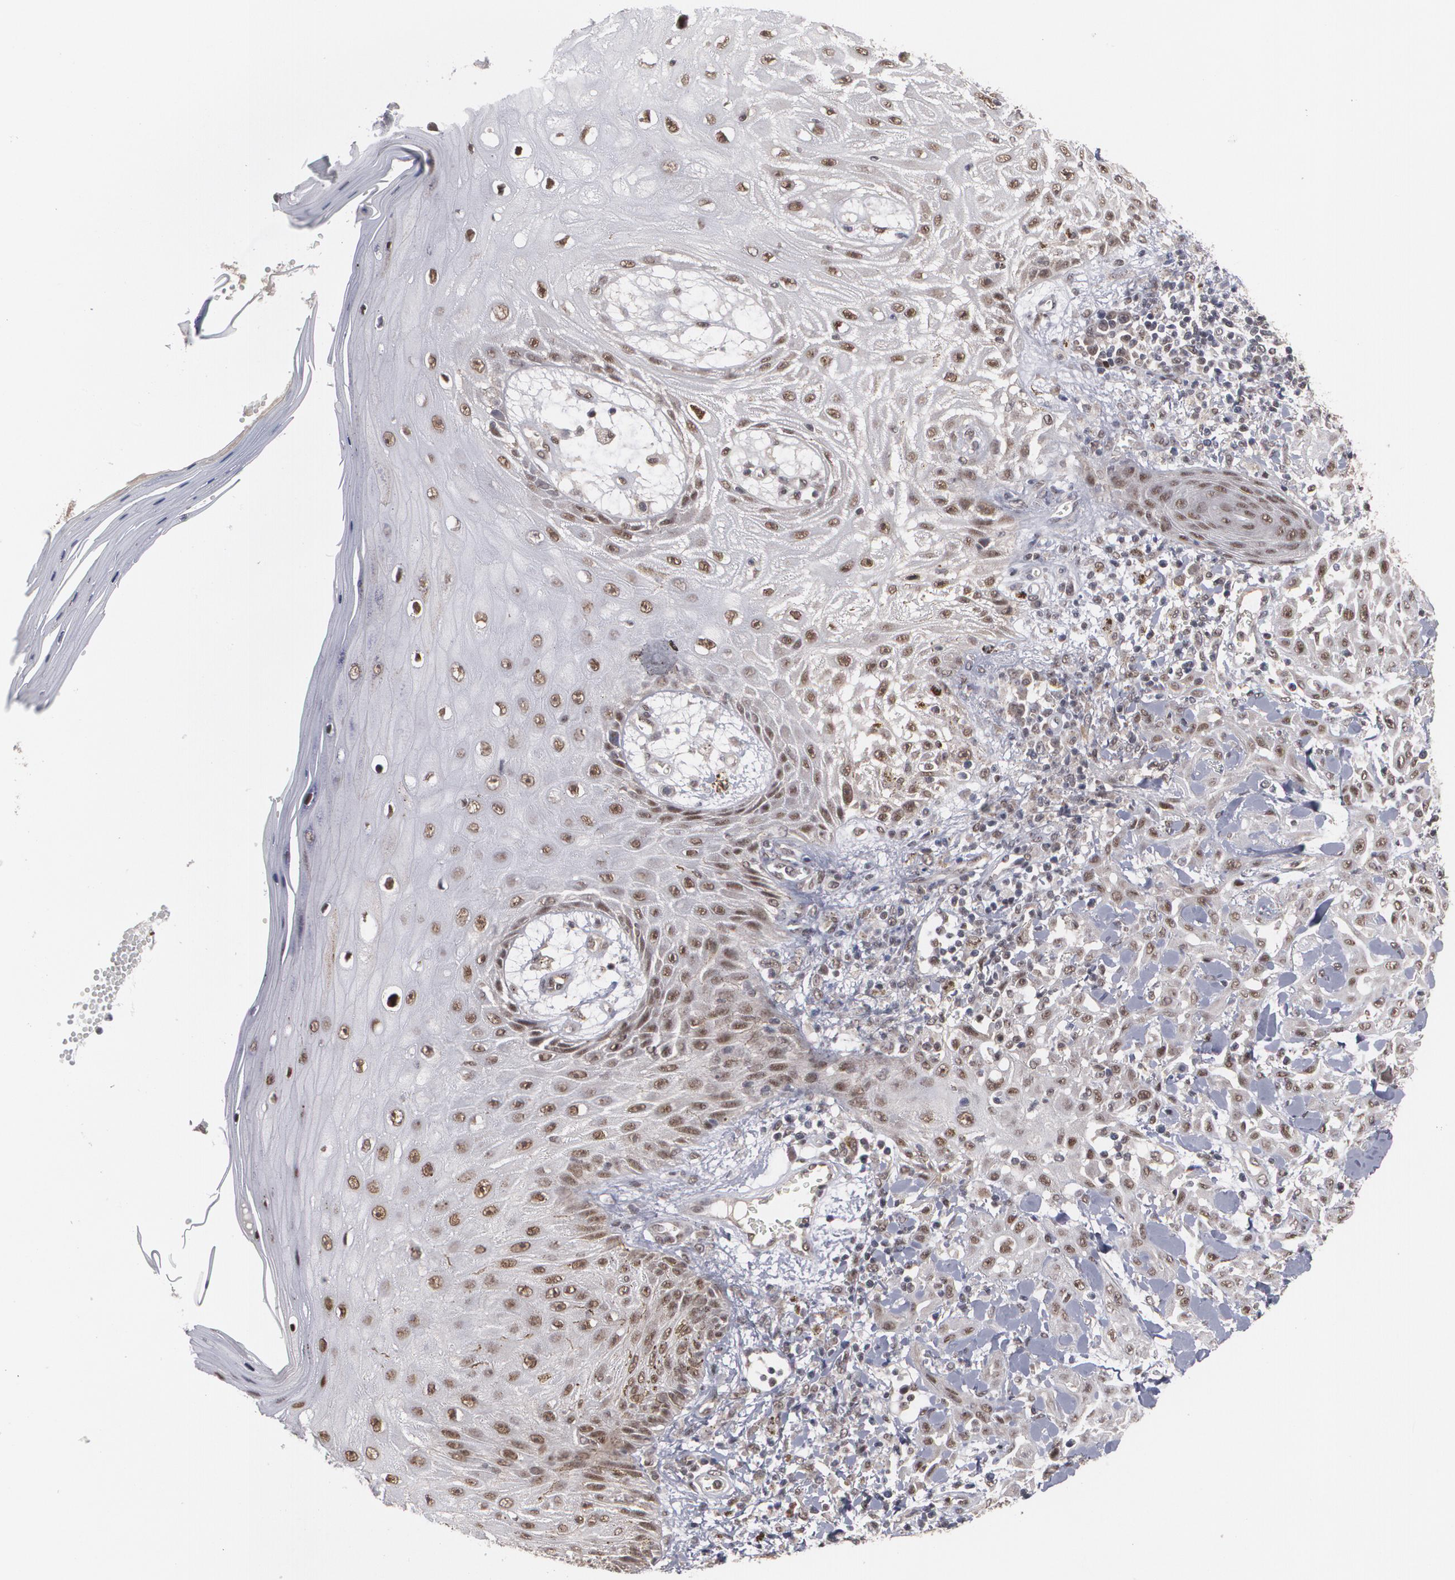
{"staining": {"intensity": "moderate", "quantity": ">75%", "location": "nuclear"}, "tissue": "skin cancer", "cell_type": "Tumor cells", "image_type": "cancer", "snomed": [{"axis": "morphology", "description": "Squamous cell carcinoma, NOS"}, {"axis": "topography", "description": "Skin"}], "caption": "A high-resolution micrograph shows IHC staining of skin cancer (squamous cell carcinoma), which shows moderate nuclear staining in about >75% of tumor cells.", "gene": "INTS6", "patient": {"sex": "male", "age": 24}}